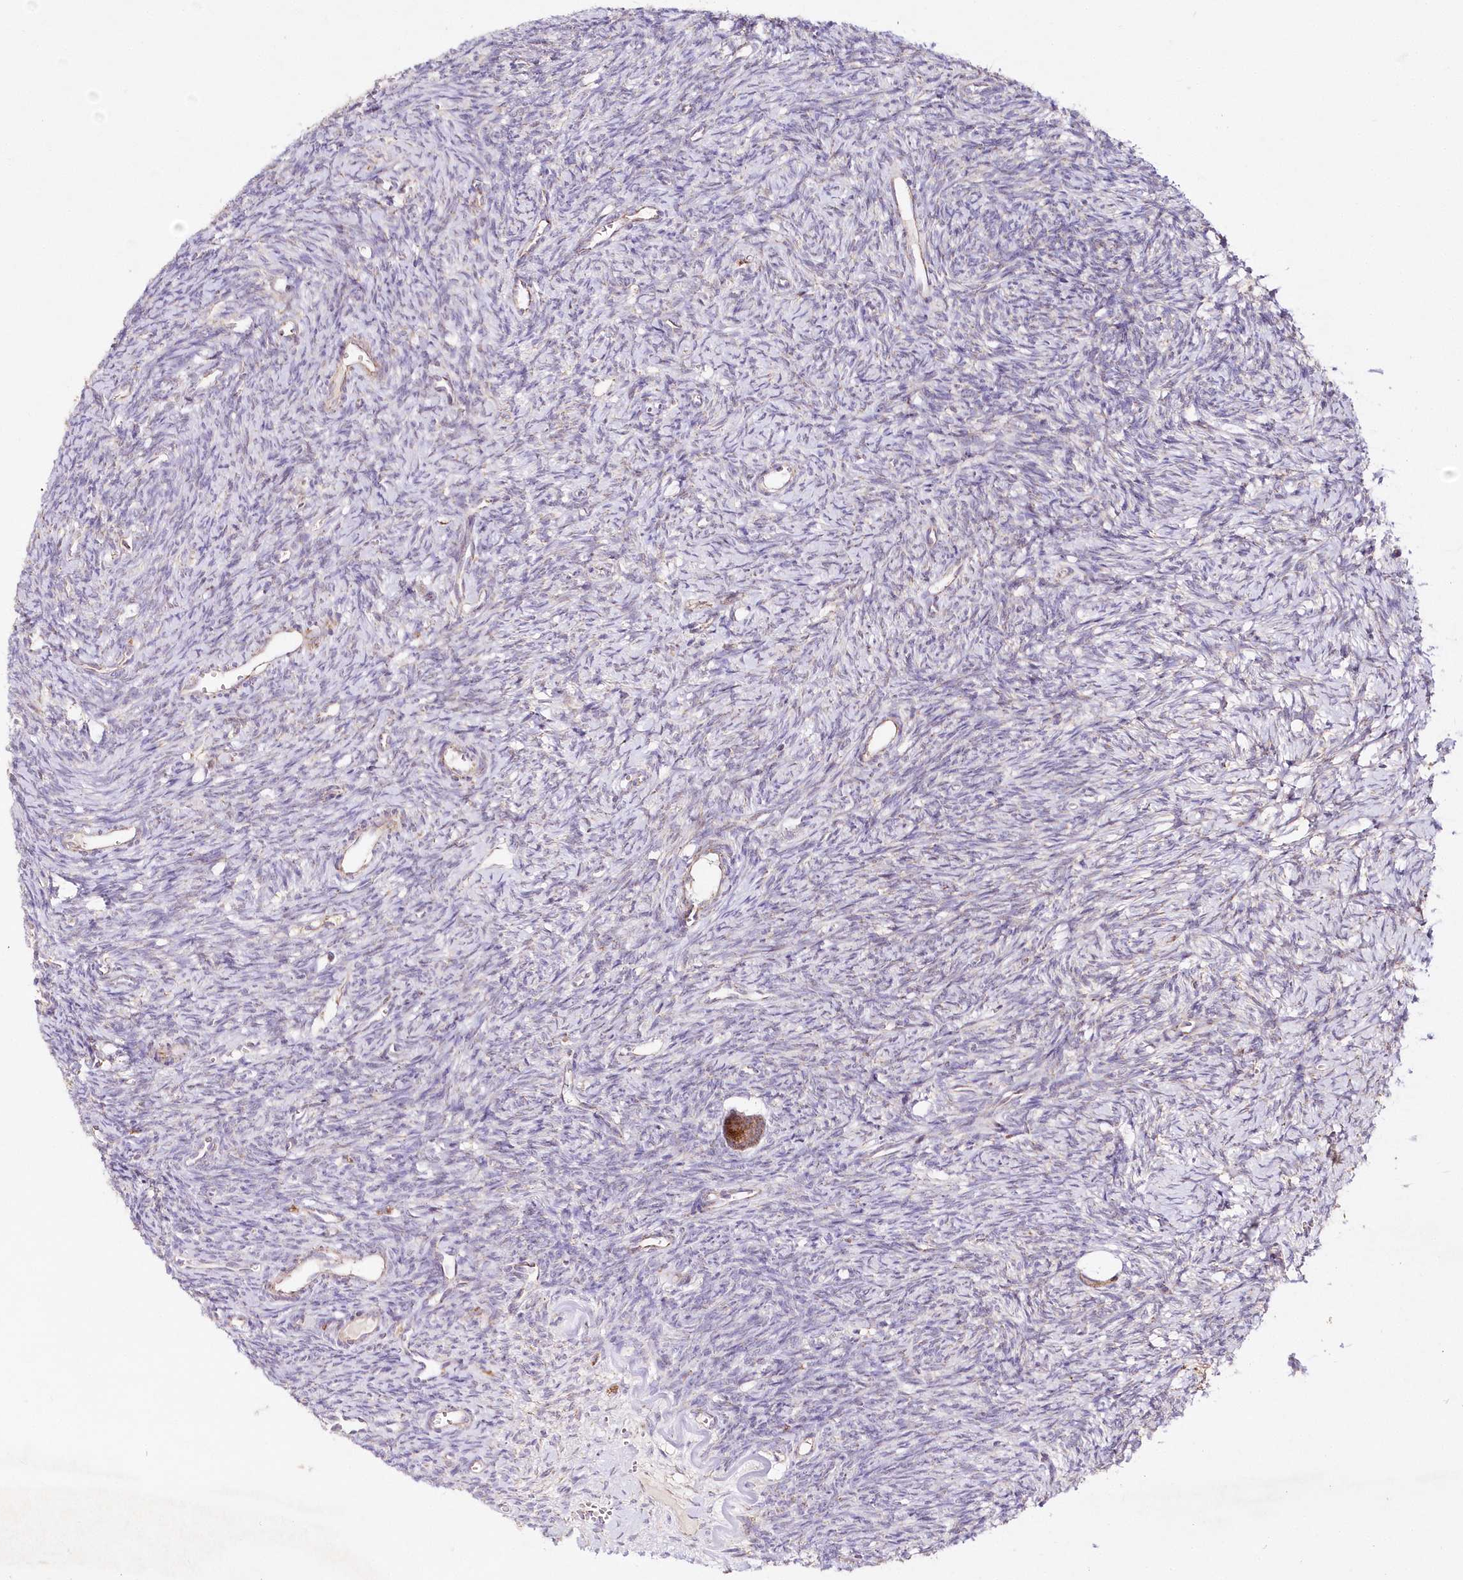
{"staining": {"intensity": "moderate", "quantity": ">75%", "location": "cytoplasmic/membranous"}, "tissue": "ovary", "cell_type": "Follicle cells", "image_type": "normal", "snomed": [{"axis": "morphology", "description": "Normal tissue, NOS"}, {"axis": "topography", "description": "Ovary"}], "caption": "Normal ovary displays moderate cytoplasmic/membranous positivity in about >75% of follicle cells, visualized by immunohistochemistry. The protein of interest is stained brown, and the nuclei are stained in blue (DAB (3,3'-diaminobenzidine) IHC with brightfield microscopy, high magnification).", "gene": "DNA2", "patient": {"sex": "female", "age": 39}}